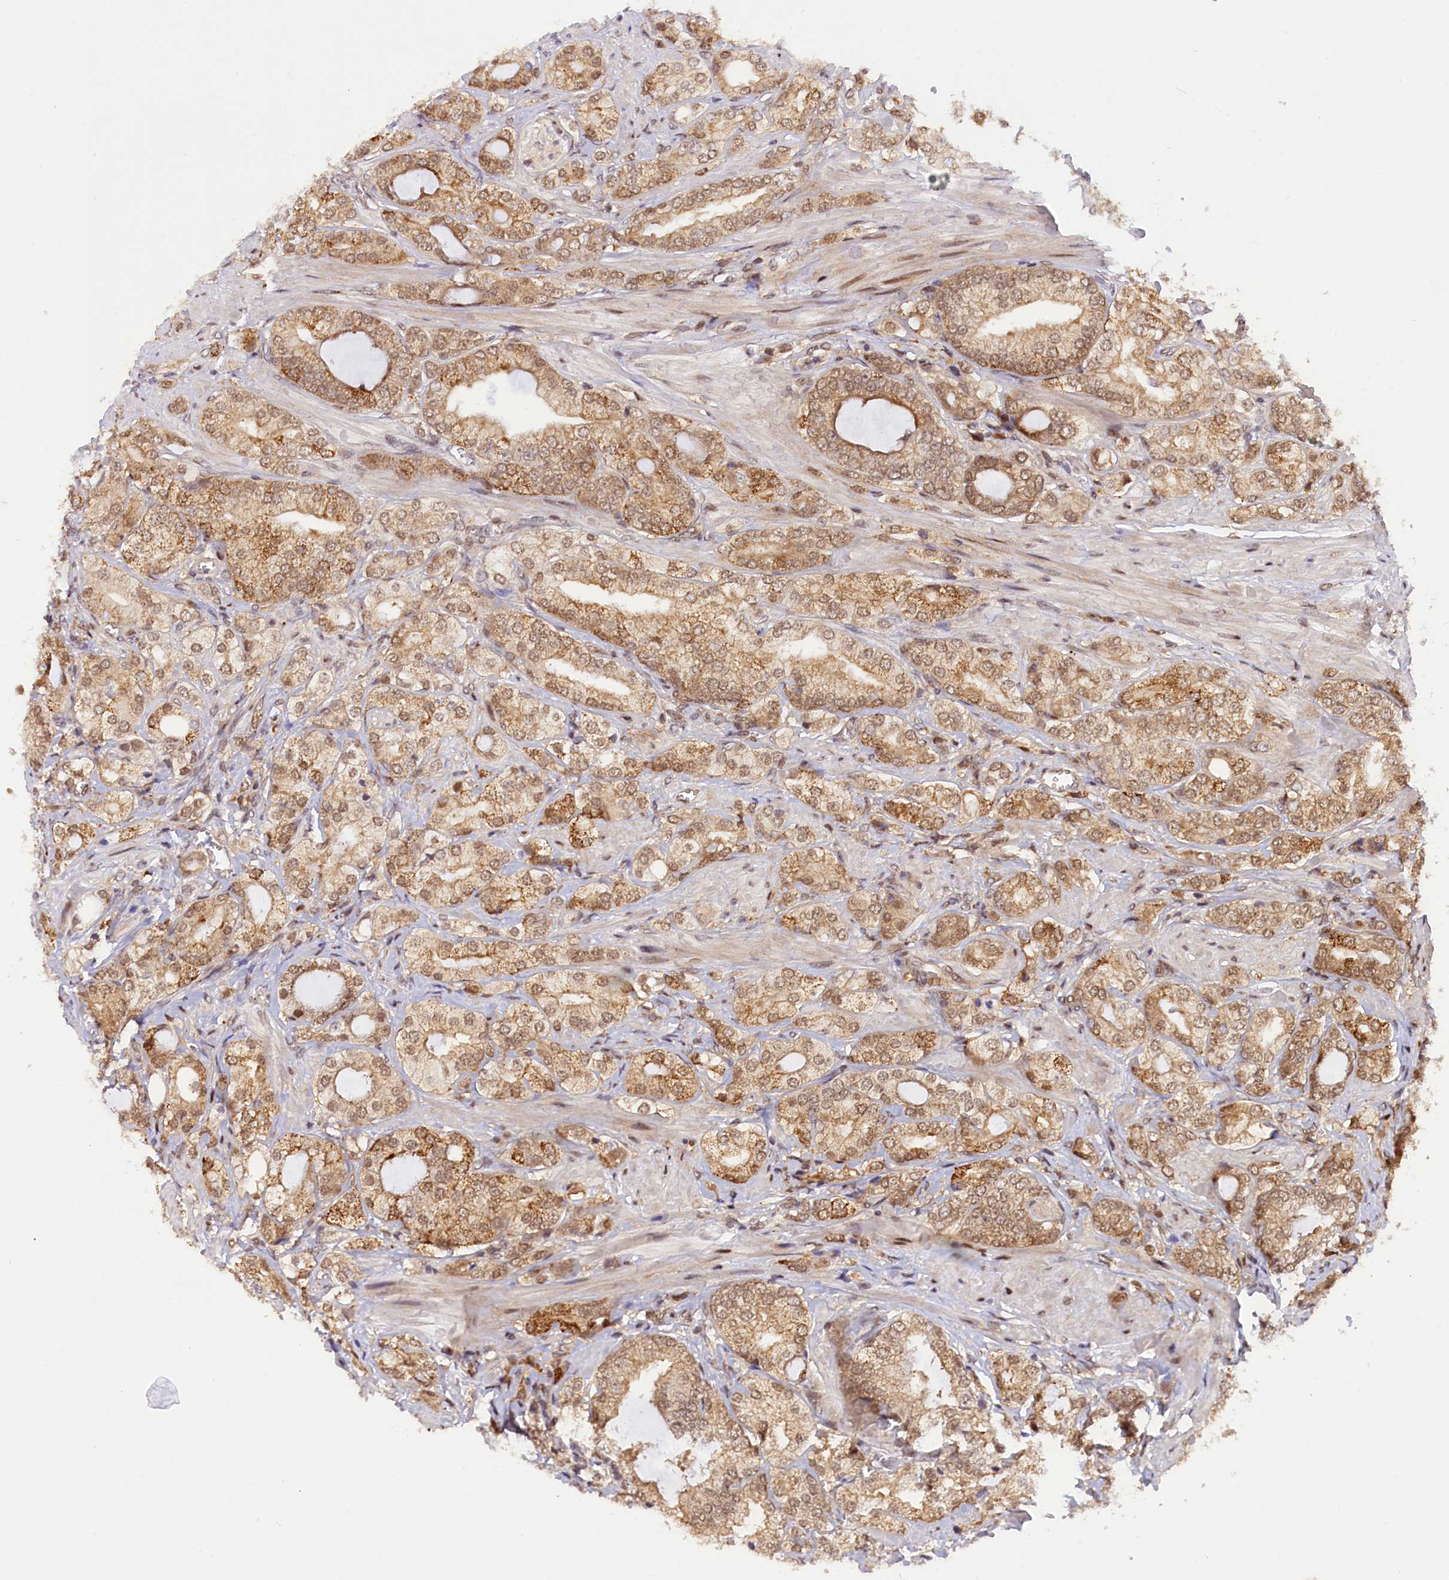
{"staining": {"intensity": "moderate", "quantity": ">75%", "location": "cytoplasmic/membranous,nuclear"}, "tissue": "prostate cancer", "cell_type": "Tumor cells", "image_type": "cancer", "snomed": [{"axis": "morphology", "description": "Adenocarcinoma, High grade"}, {"axis": "topography", "description": "Prostate"}], "caption": "Human prostate high-grade adenocarcinoma stained for a protein (brown) displays moderate cytoplasmic/membranous and nuclear positive staining in approximately >75% of tumor cells.", "gene": "SAMD4A", "patient": {"sex": "male", "age": 50}}